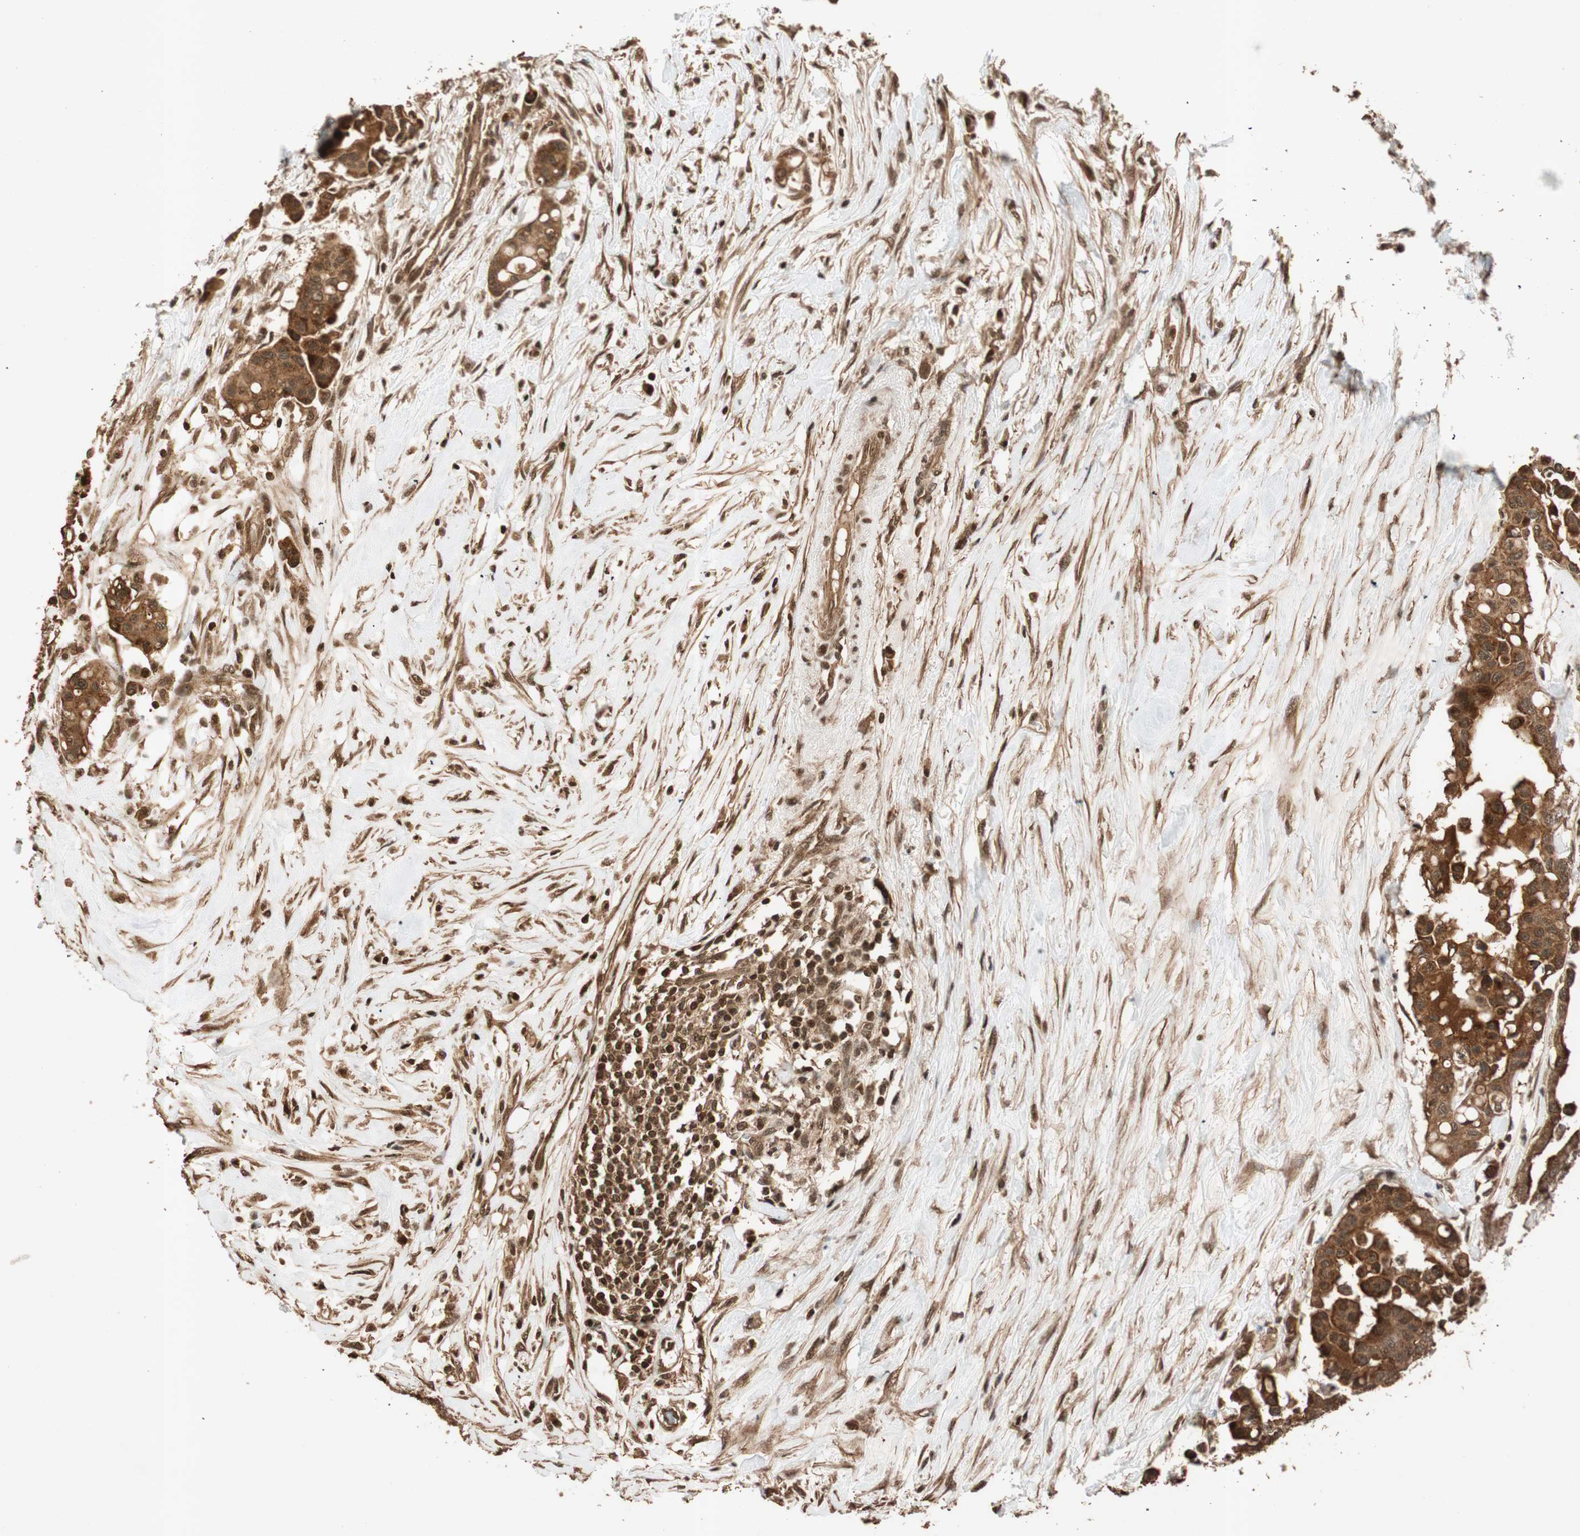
{"staining": {"intensity": "strong", "quantity": ">75%", "location": "cytoplasmic/membranous"}, "tissue": "colorectal cancer", "cell_type": "Tumor cells", "image_type": "cancer", "snomed": [{"axis": "morphology", "description": "Normal tissue, NOS"}, {"axis": "morphology", "description": "Adenocarcinoma, NOS"}, {"axis": "topography", "description": "Colon"}], "caption": "Human colorectal adenocarcinoma stained with a protein marker displays strong staining in tumor cells.", "gene": "ALKBH5", "patient": {"sex": "male", "age": 82}}